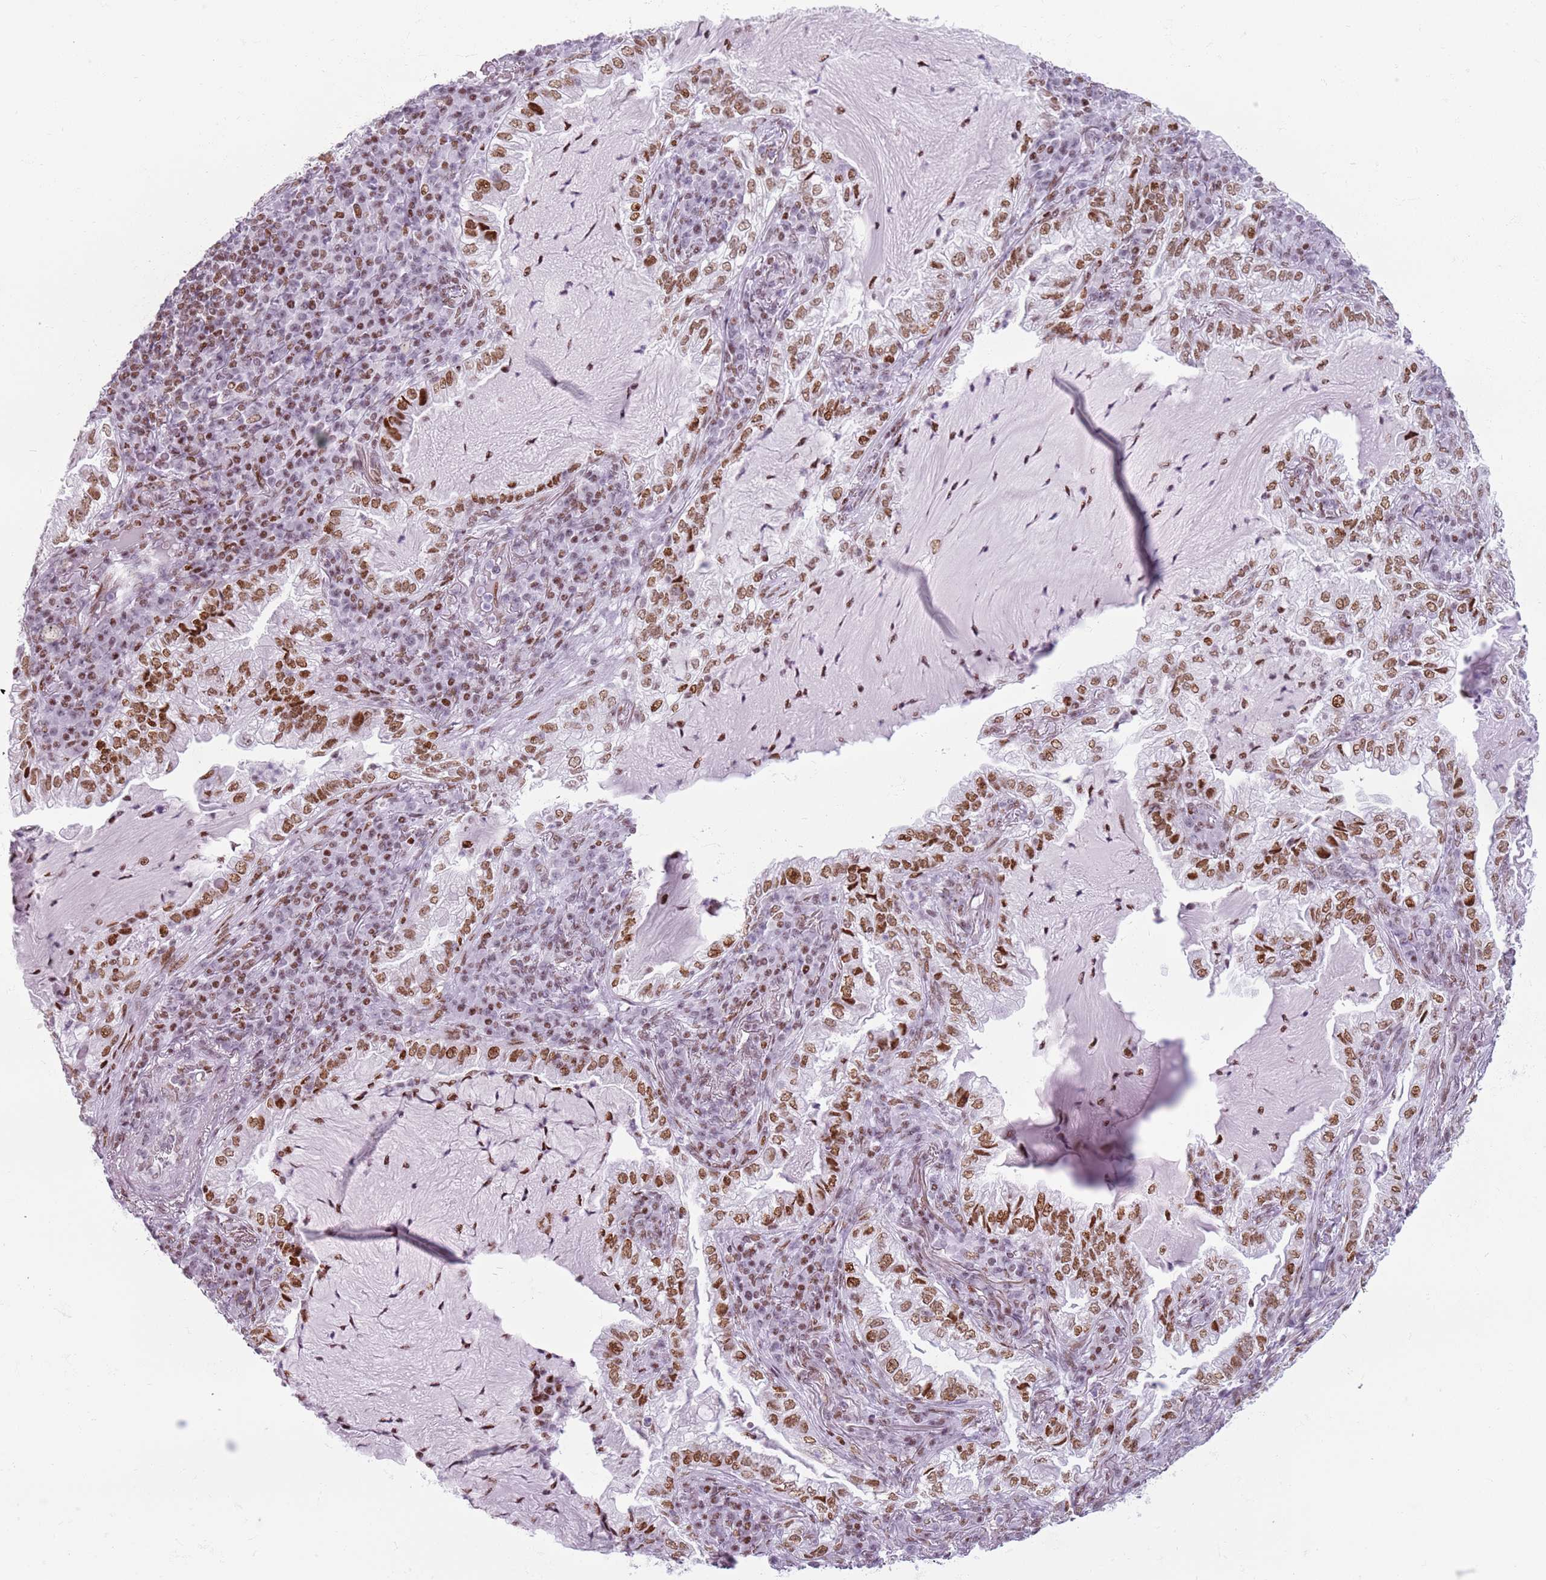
{"staining": {"intensity": "moderate", "quantity": ">75%", "location": "nuclear"}, "tissue": "lung cancer", "cell_type": "Tumor cells", "image_type": "cancer", "snomed": [{"axis": "morphology", "description": "Adenocarcinoma, NOS"}, {"axis": "topography", "description": "Lung"}], "caption": "Immunohistochemistry histopathology image of adenocarcinoma (lung) stained for a protein (brown), which exhibits medium levels of moderate nuclear positivity in approximately >75% of tumor cells.", "gene": "FAM104B", "patient": {"sex": "female", "age": 73}}